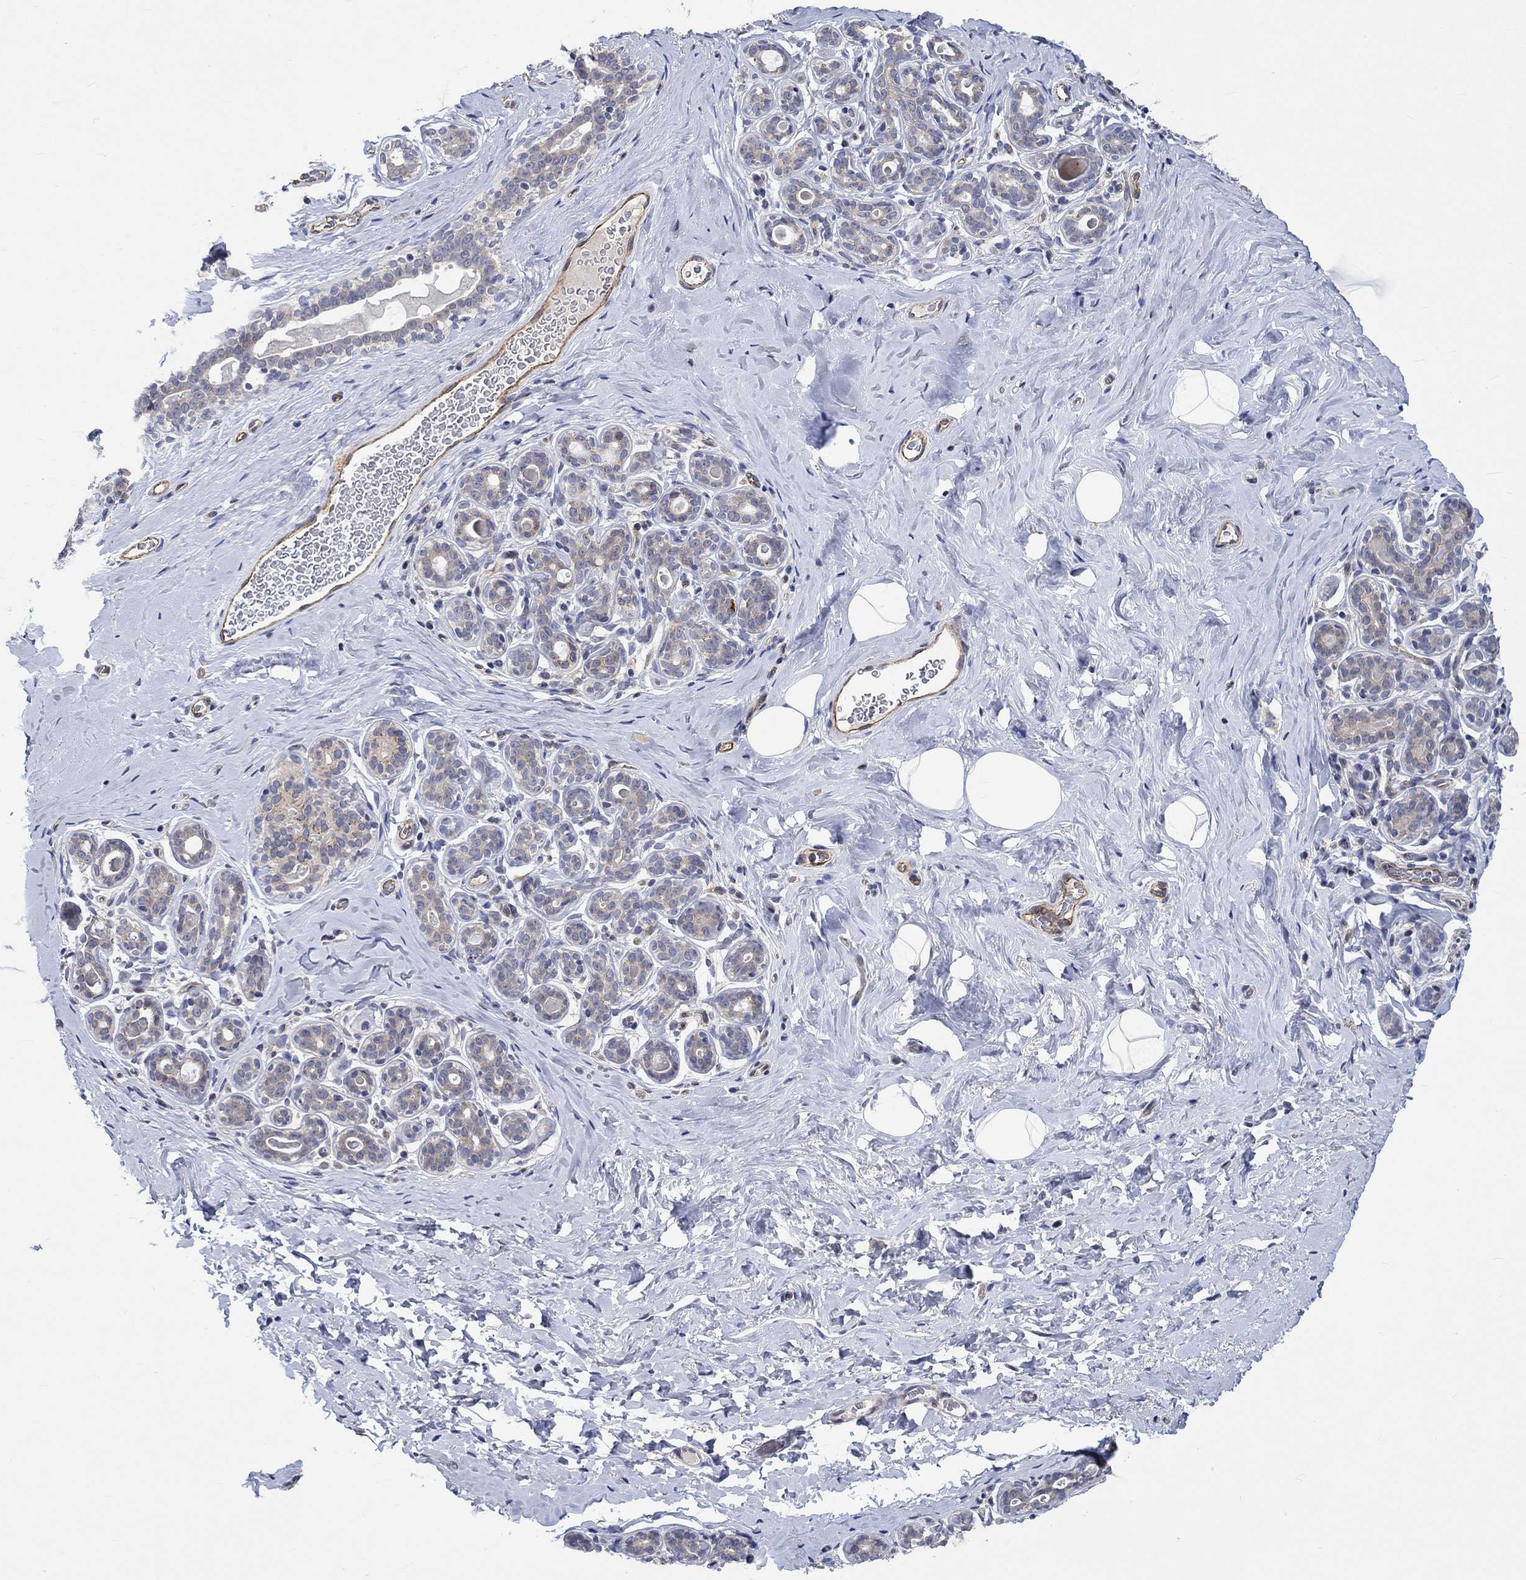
{"staining": {"intensity": "negative", "quantity": "none", "location": "none"}, "tissue": "breast", "cell_type": "Adipocytes", "image_type": "normal", "snomed": [{"axis": "morphology", "description": "Normal tissue, NOS"}, {"axis": "topography", "description": "Skin"}, {"axis": "topography", "description": "Breast"}], "caption": "DAB immunohistochemical staining of normal breast demonstrates no significant expression in adipocytes.", "gene": "GJA5", "patient": {"sex": "female", "age": 43}}